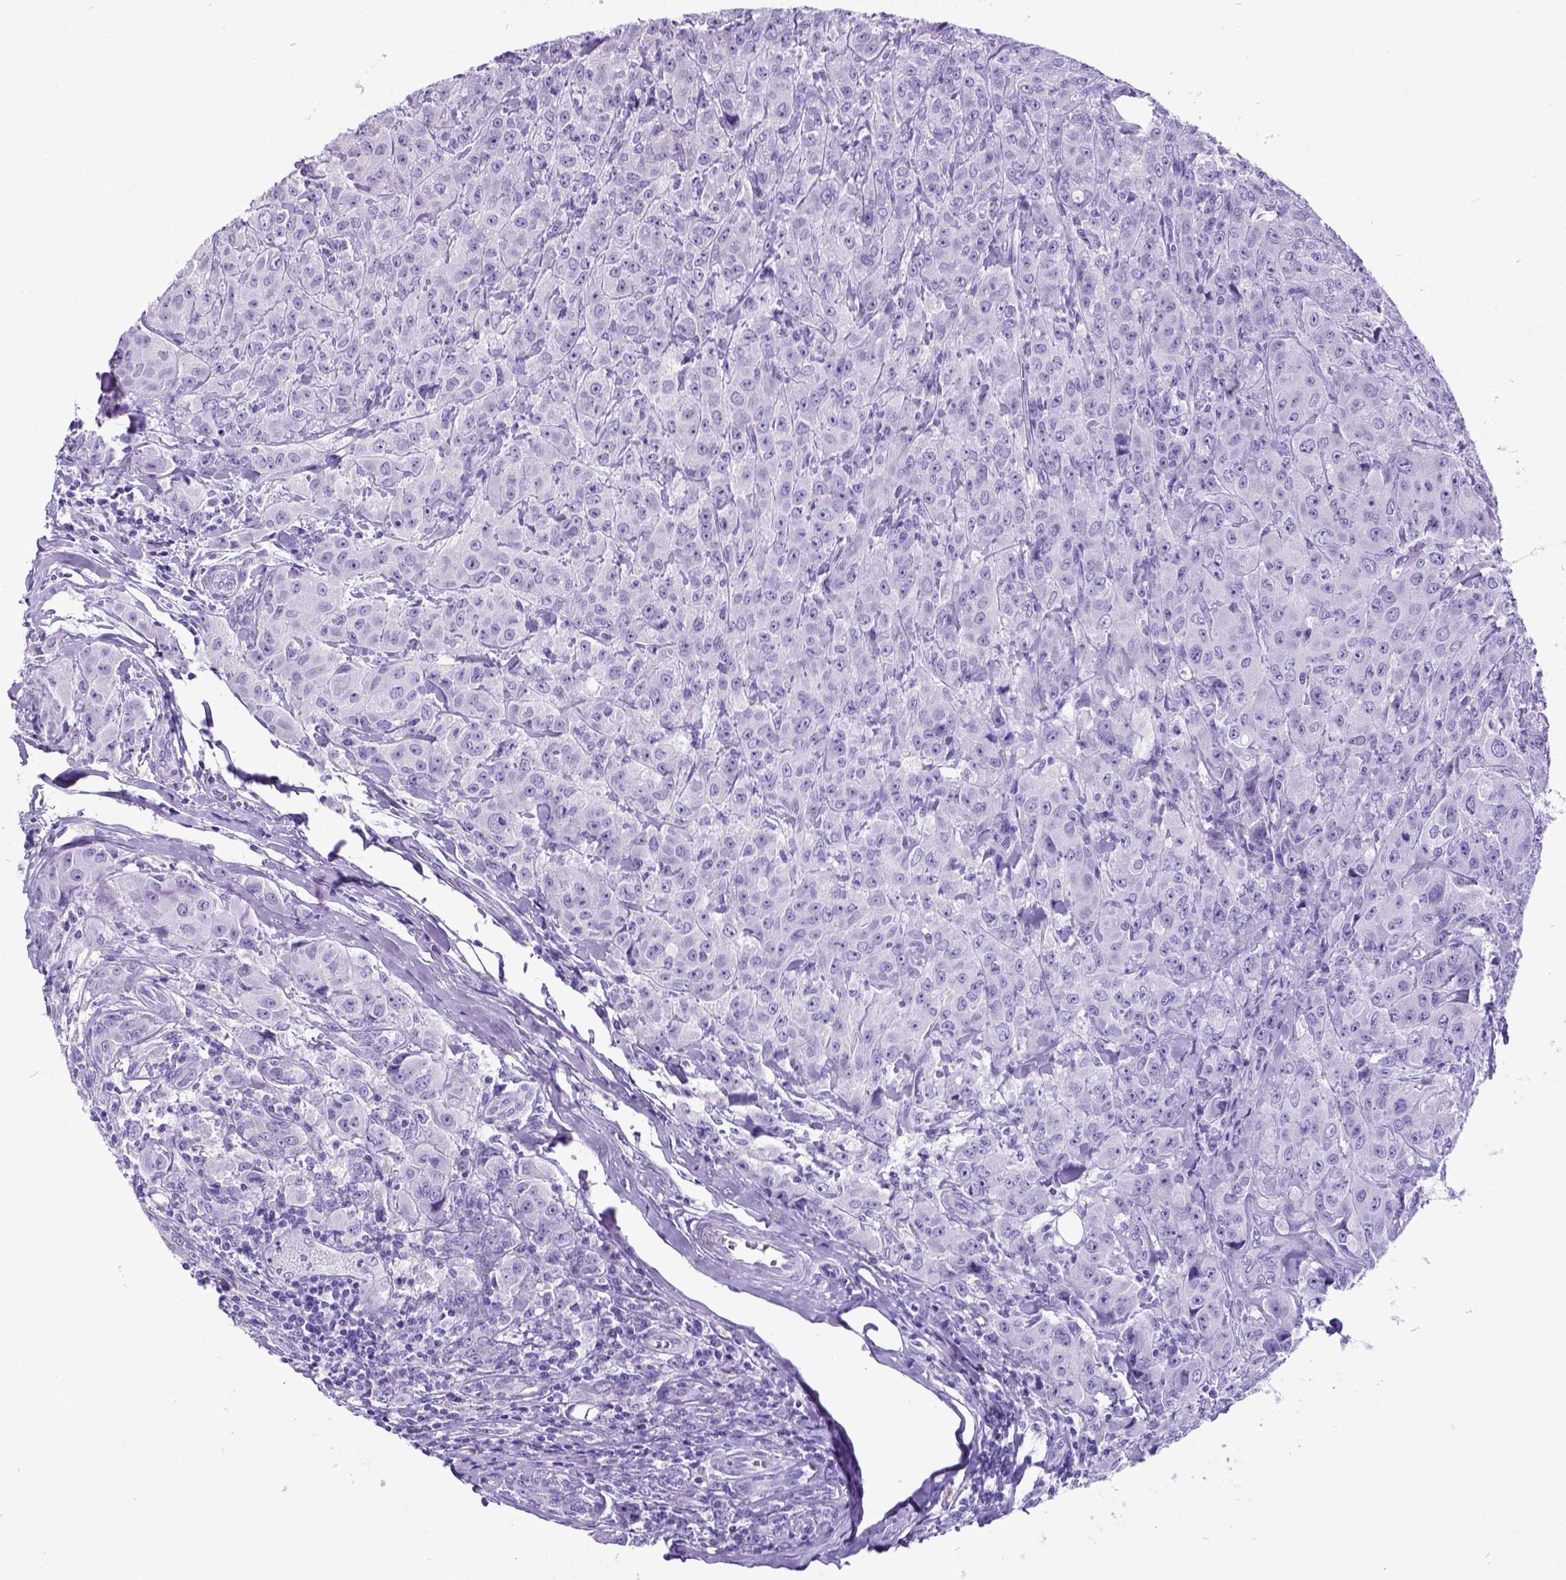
{"staining": {"intensity": "negative", "quantity": "none", "location": "none"}, "tissue": "breast cancer", "cell_type": "Tumor cells", "image_type": "cancer", "snomed": [{"axis": "morphology", "description": "Duct carcinoma"}, {"axis": "topography", "description": "Breast"}], "caption": "Immunohistochemistry (IHC) photomicrograph of neoplastic tissue: human breast cancer (invasive ductal carcinoma) stained with DAB (3,3'-diaminobenzidine) demonstrates no significant protein positivity in tumor cells.", "gene": "SATB2", "patient": {"sex": "female", "age": 43}}